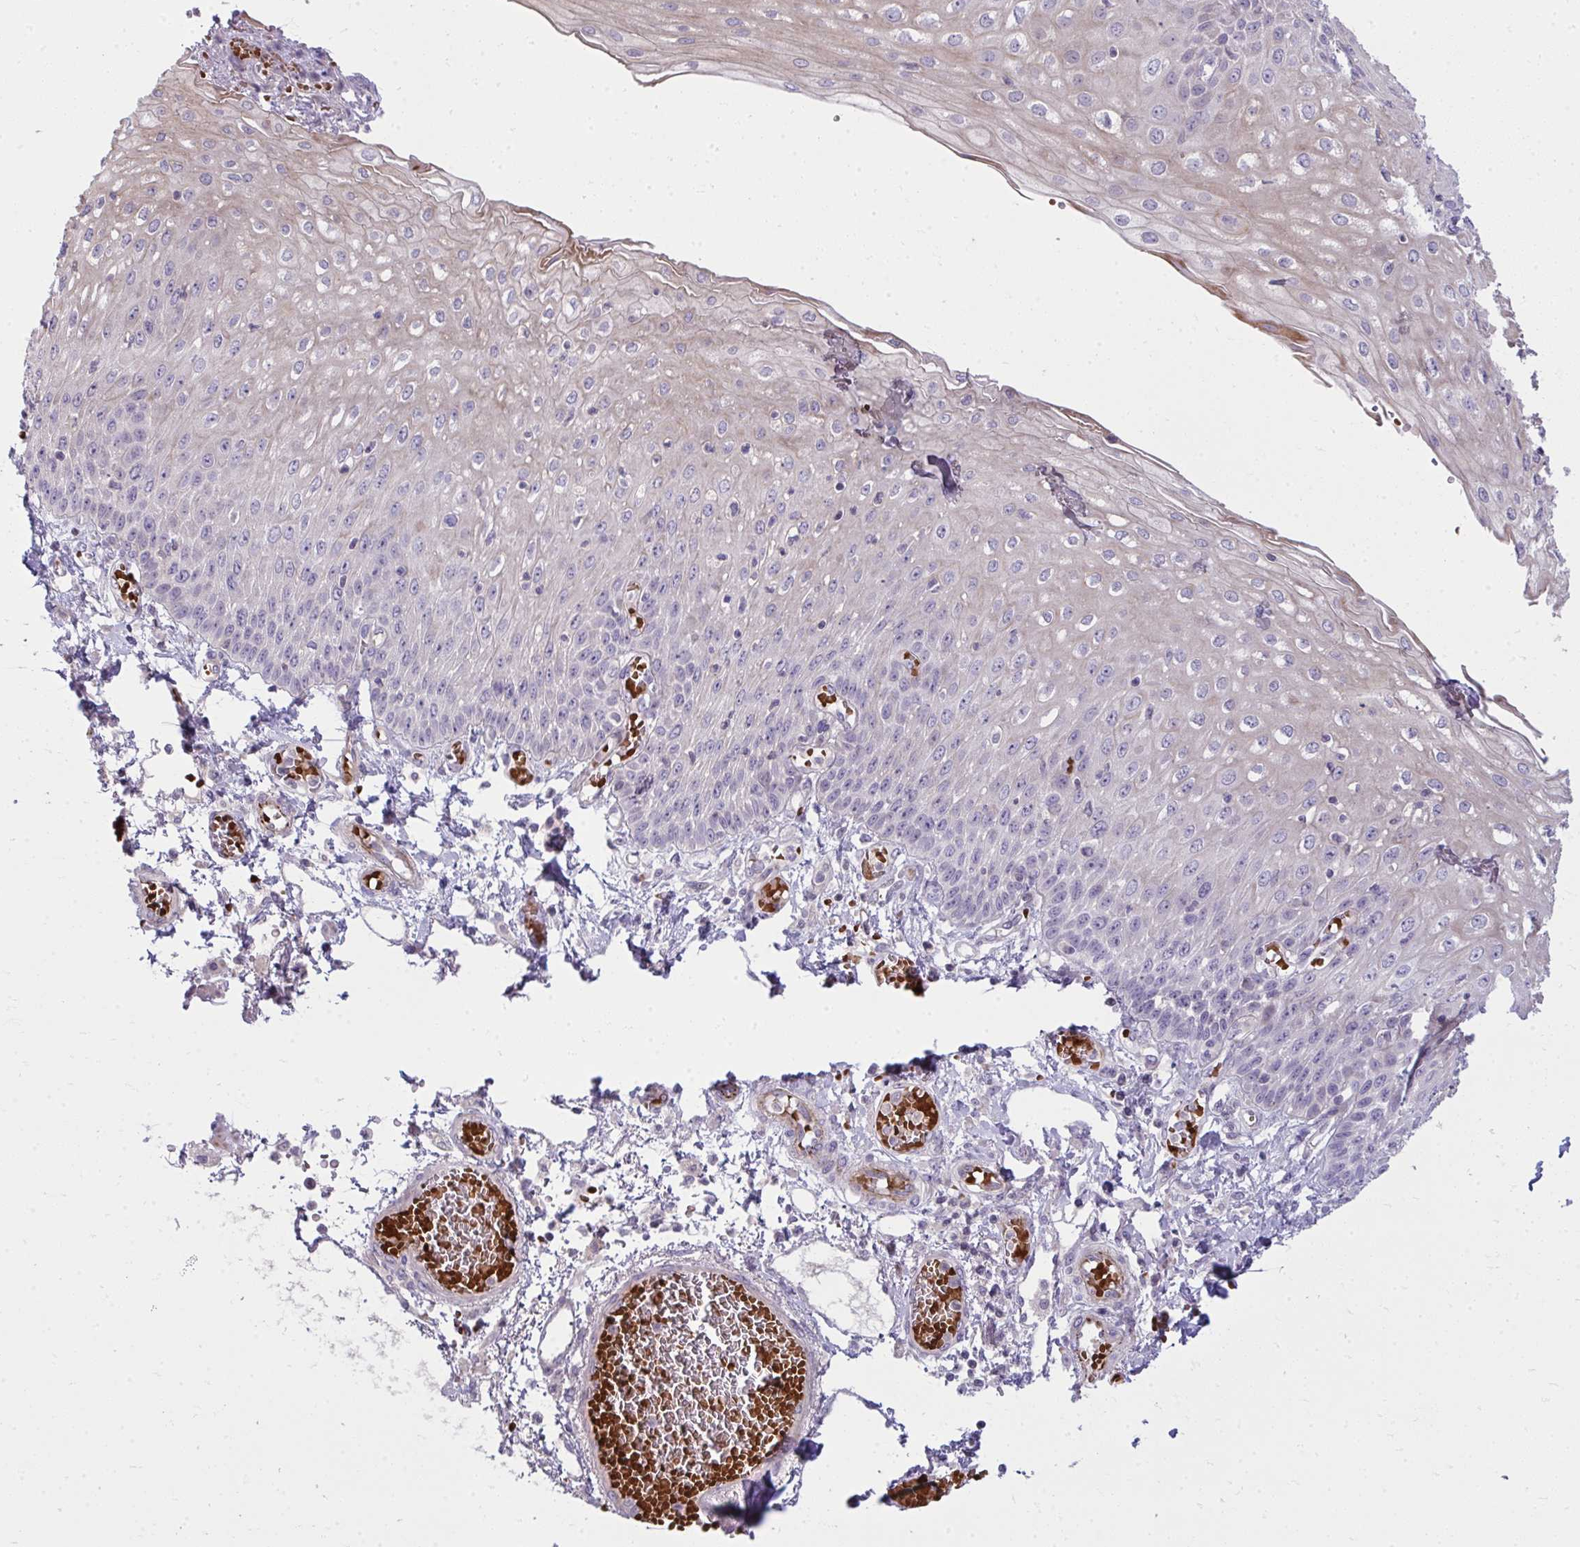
{"staining": {"intensity": "weak", "quantity": "<25%", "location": "cytoplasmic/membranous"}, "tissue": "esophagus", "cell_type": "Squamous epithelial cells", "image_type": "normal", "snomed": [{"axis": "morphology", "description": "Normal tissue, NOS"}, {"axis": "morphology", "description": "Adenocarcinoma, NOS"}, {"axis": "topography", "description": "Esophagus"}], "caption": "High power microscopy micrograph of an immunohistochemistry photomicrograph of unremarkable esophagus, revealing no significant positivity in squamous epithelial cells.", "gene": "SLC14A1", "patient": {"sex": "male", "age": 81}}